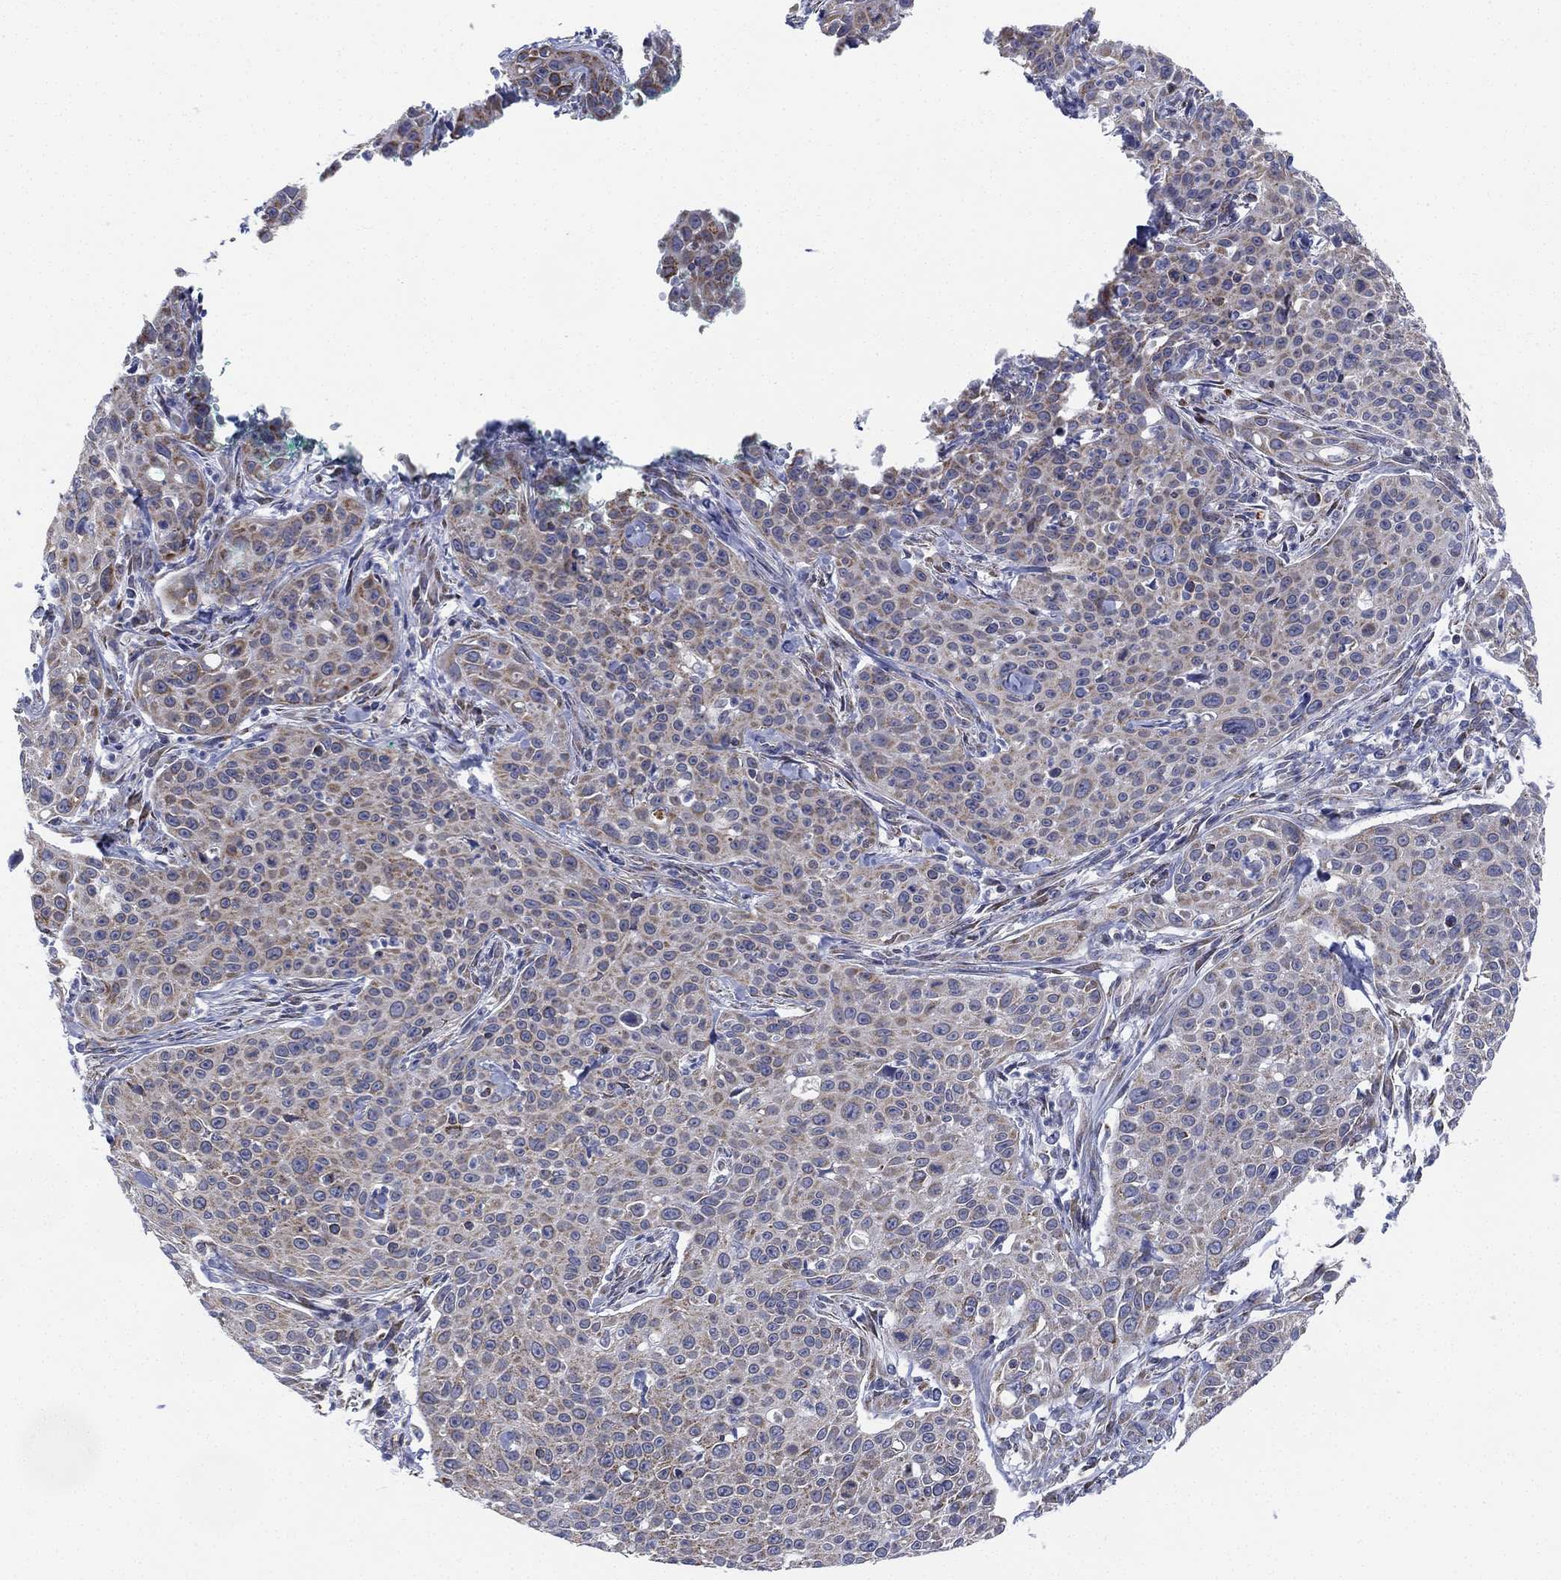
{"staining": {"intensity": "weak", "quantity": "<25%", "location": "cytoplasmic/membranous"}, "tissue": "cervical cancer", "cell_type": "Tumor cells", "image_type": "cancer", "snomed": [{"axis": "morphology", "description": "Squamous cell carcinoma, NOS"}, {"axis": "topography", "description": "Cervix"}], "caption": "Cervical squamous cell carcinoma was stained to show a protein in brown. There is no significant staining in tumor cells.", "gene": "INA", "patient": {"sex": "female", "age": 26}}